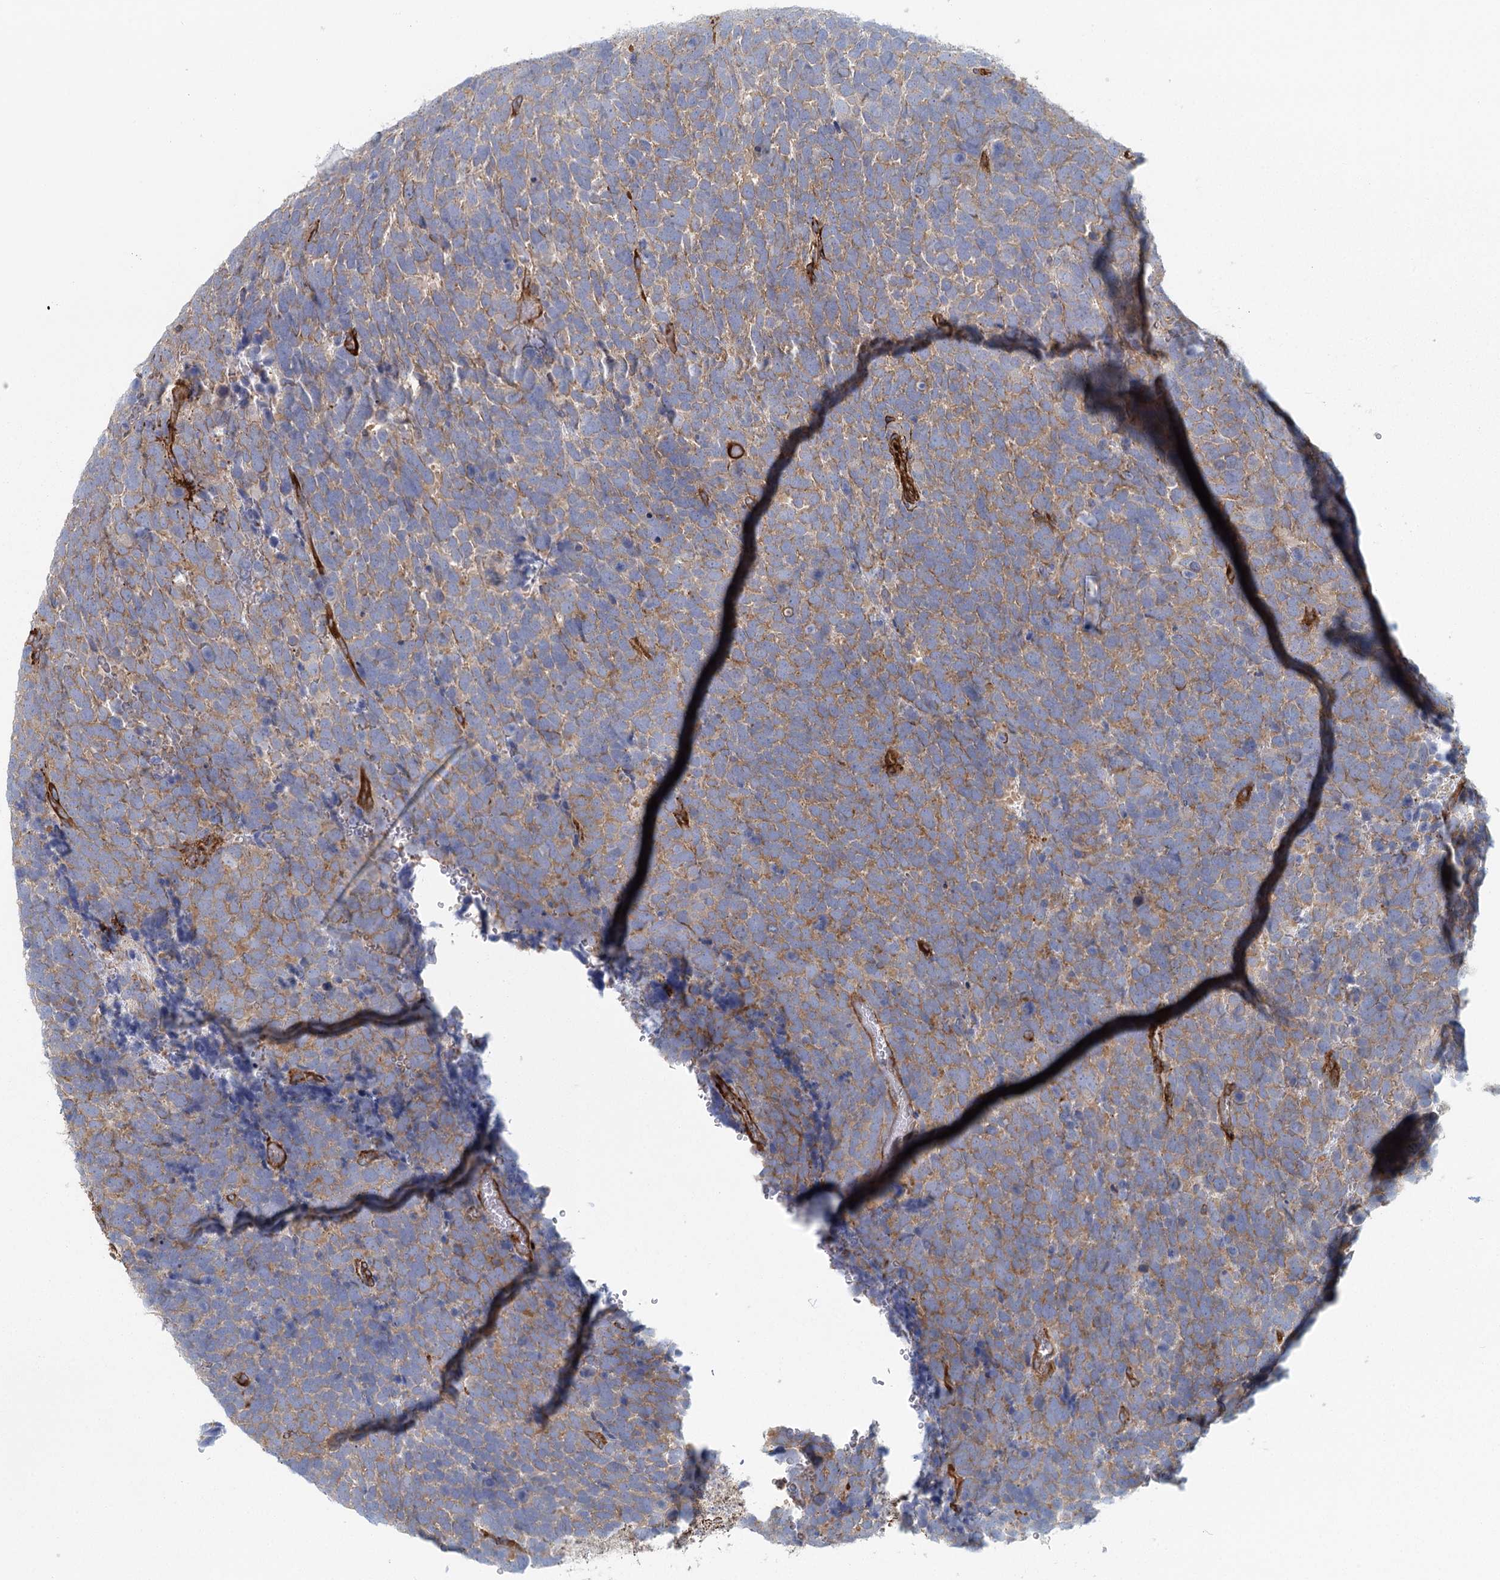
{"staining": {"intensity": "moderate", "quantity": ">75%", "location": "cytoplasmic/membranous"}, "tissue": "urothelial cancer", "cell_type": "Tumor cells", "image_type": "cancer", "snomed": [{"axis": "morphology", "description": "Urothelial carcinoma, High grade"}, {"axis": "topography", "description": "Urinary bladder"}], "caption": "High-power microscopy captured an immunohistochemistry photomicrograph of urothelial cancer, revealing moderate cytoplasmic/membranous staining in about >75% of tumor cells.", "gene": "IFT46", "patient": {"sex": "female", "age": 82}}